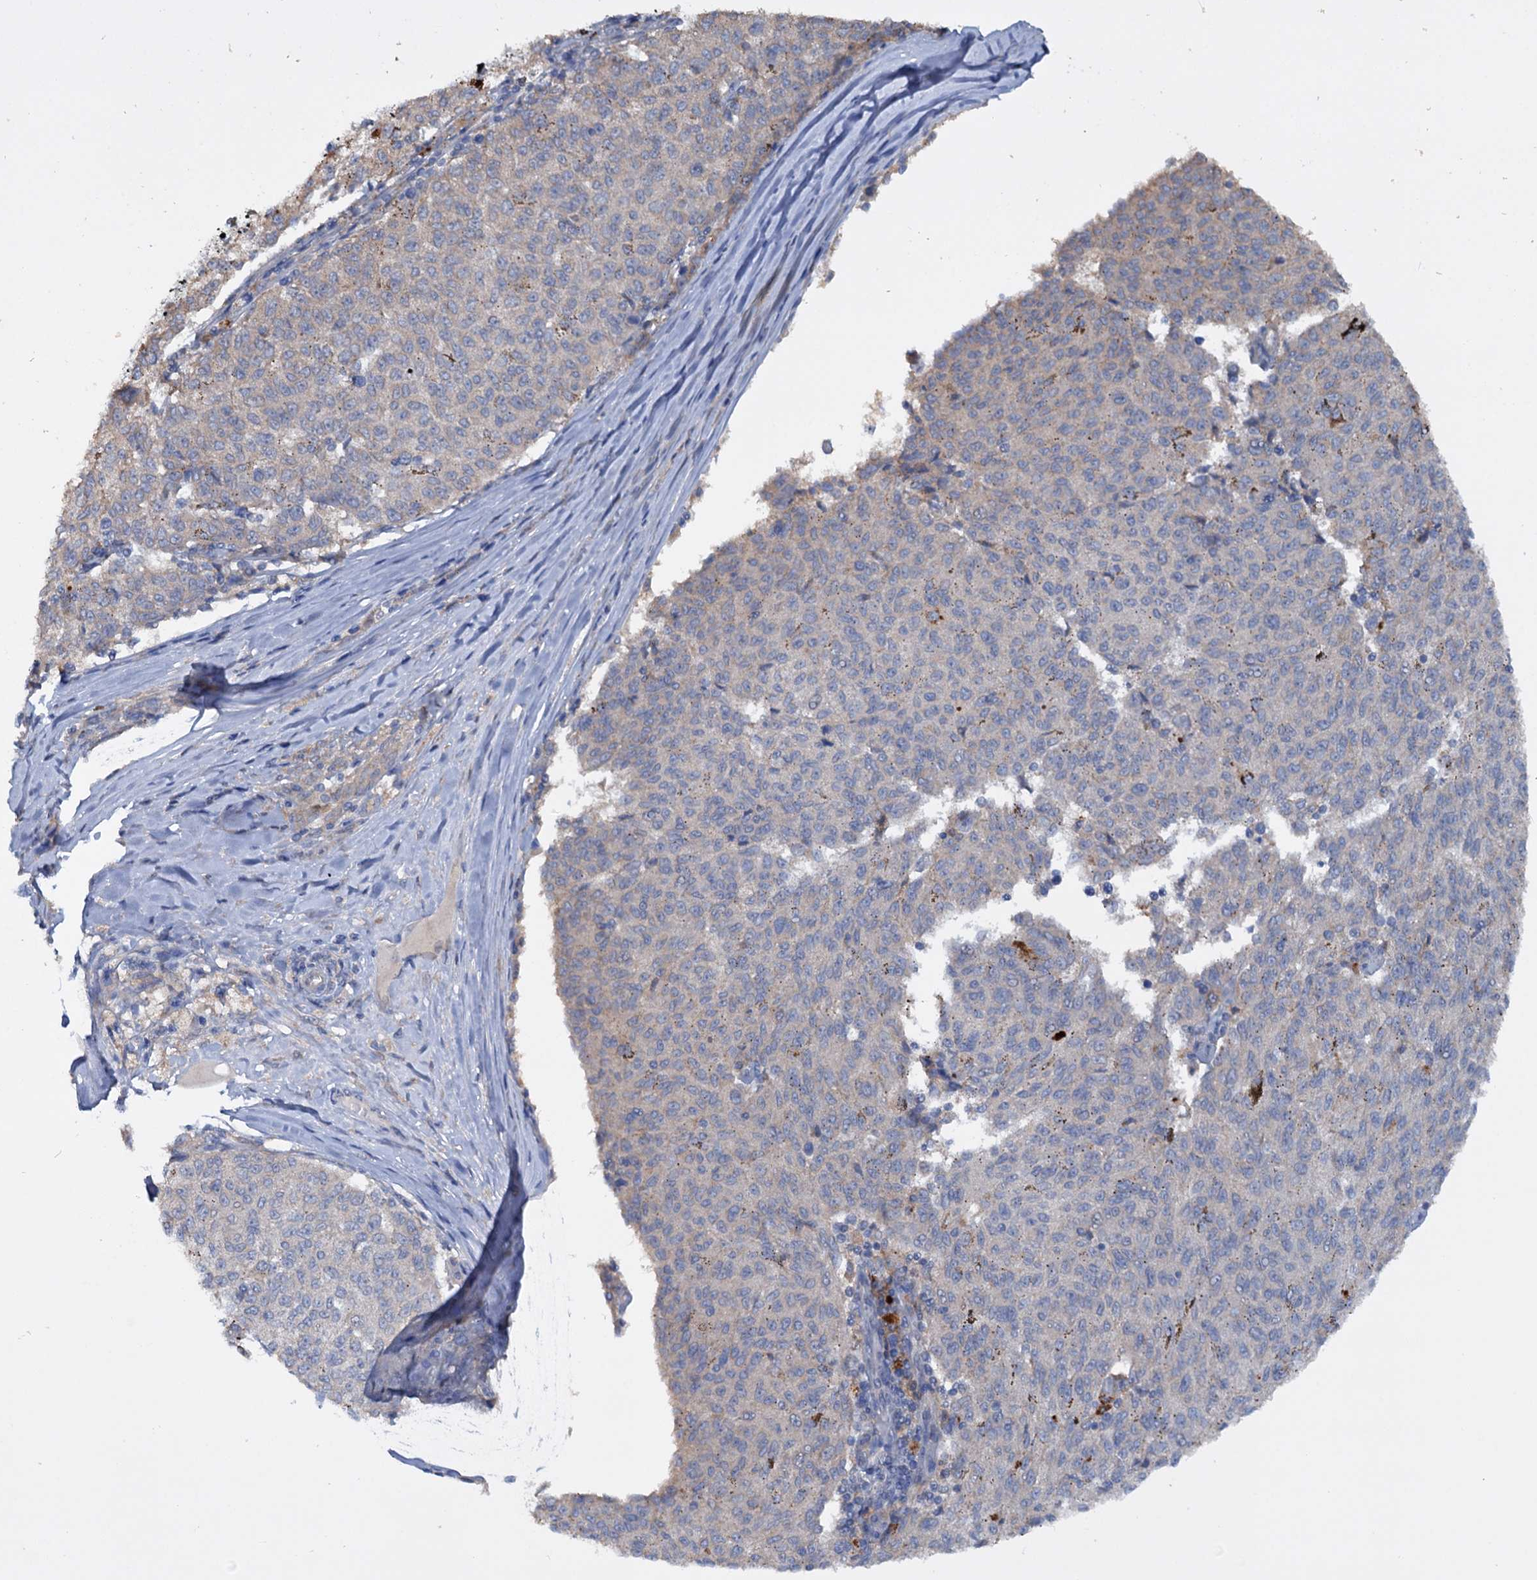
{"staining": {"intensity": "negative", "quantity": "none", "location": "none"}, "tissue": "melanoma", "cell_type": "Tumor cells", "image_type": "cancer", "snomed": [{"axis": "morphology", "description": "Malignant melanoma, NOS"}, {"axis": "topography", "description": "Skin"}], "caption": "Human melanoma stained for a protein using immunohistochemistry (IHC) shows no staining in tumor cells.", "gene": "ETFBKMT", "patient": {"sex": "female", "age": 72}}